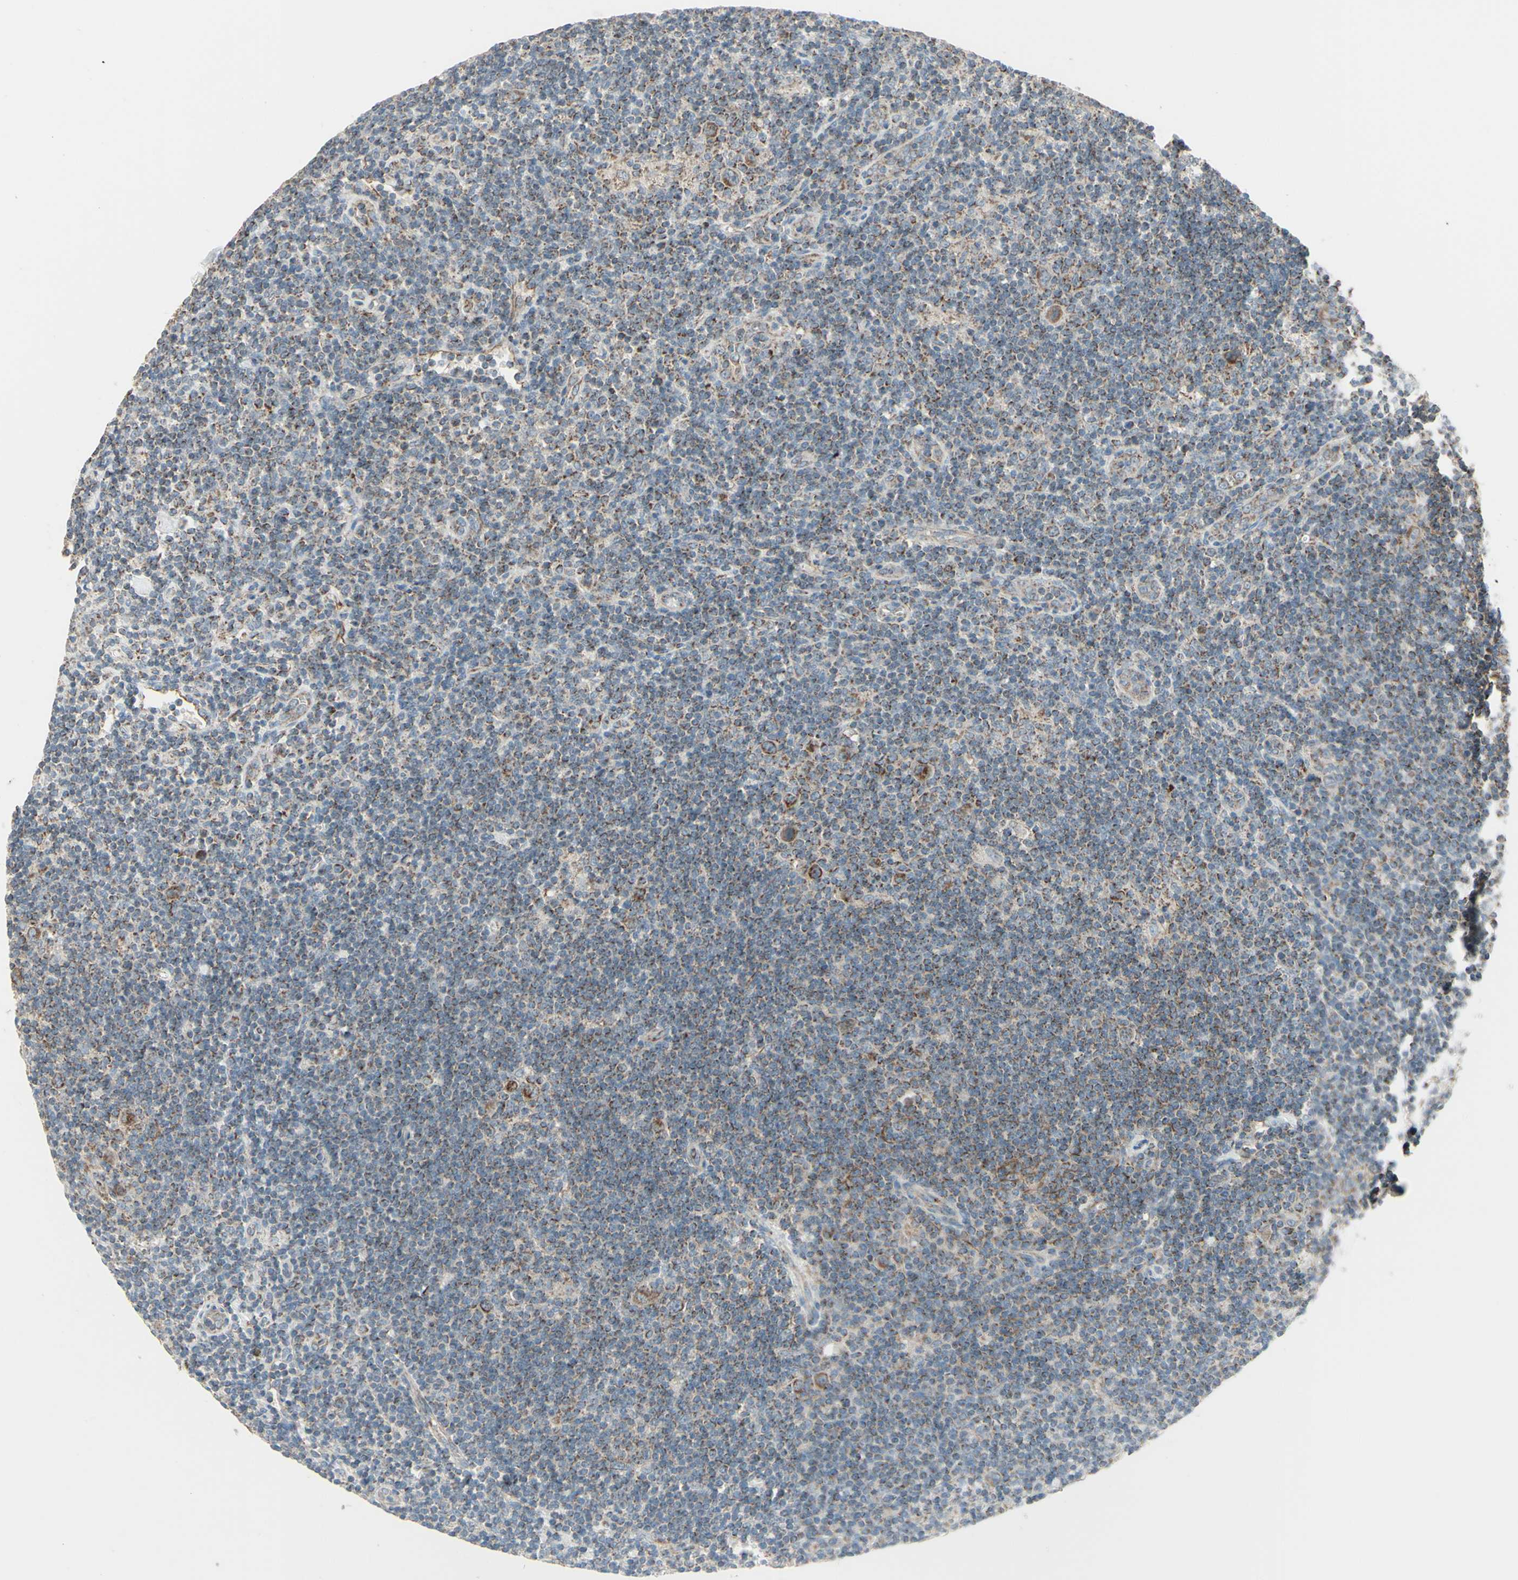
{"staining": {"intensity": "weak", "quantity": ">75%", "location": "cytoplasmic/membranous"}, "tissue": "lymphoma", "cell_type": "Tumor cells", "image_type": "cancer", "snomed": [{"axis": "morphology", "description": "Hodgkin's disease, NOS"}, {"axis": "topography", "description": "Lymph node"}], "caption": "This histopathology image reveals immunohistochemistry (IHC) staining of human Hodgkin's disease, with low weak cytoplasmic/membranous positivity in approximately >75% of tumor cells.", "gene": "FAM171B", "patient": {"sex": "female", "age": 57}}